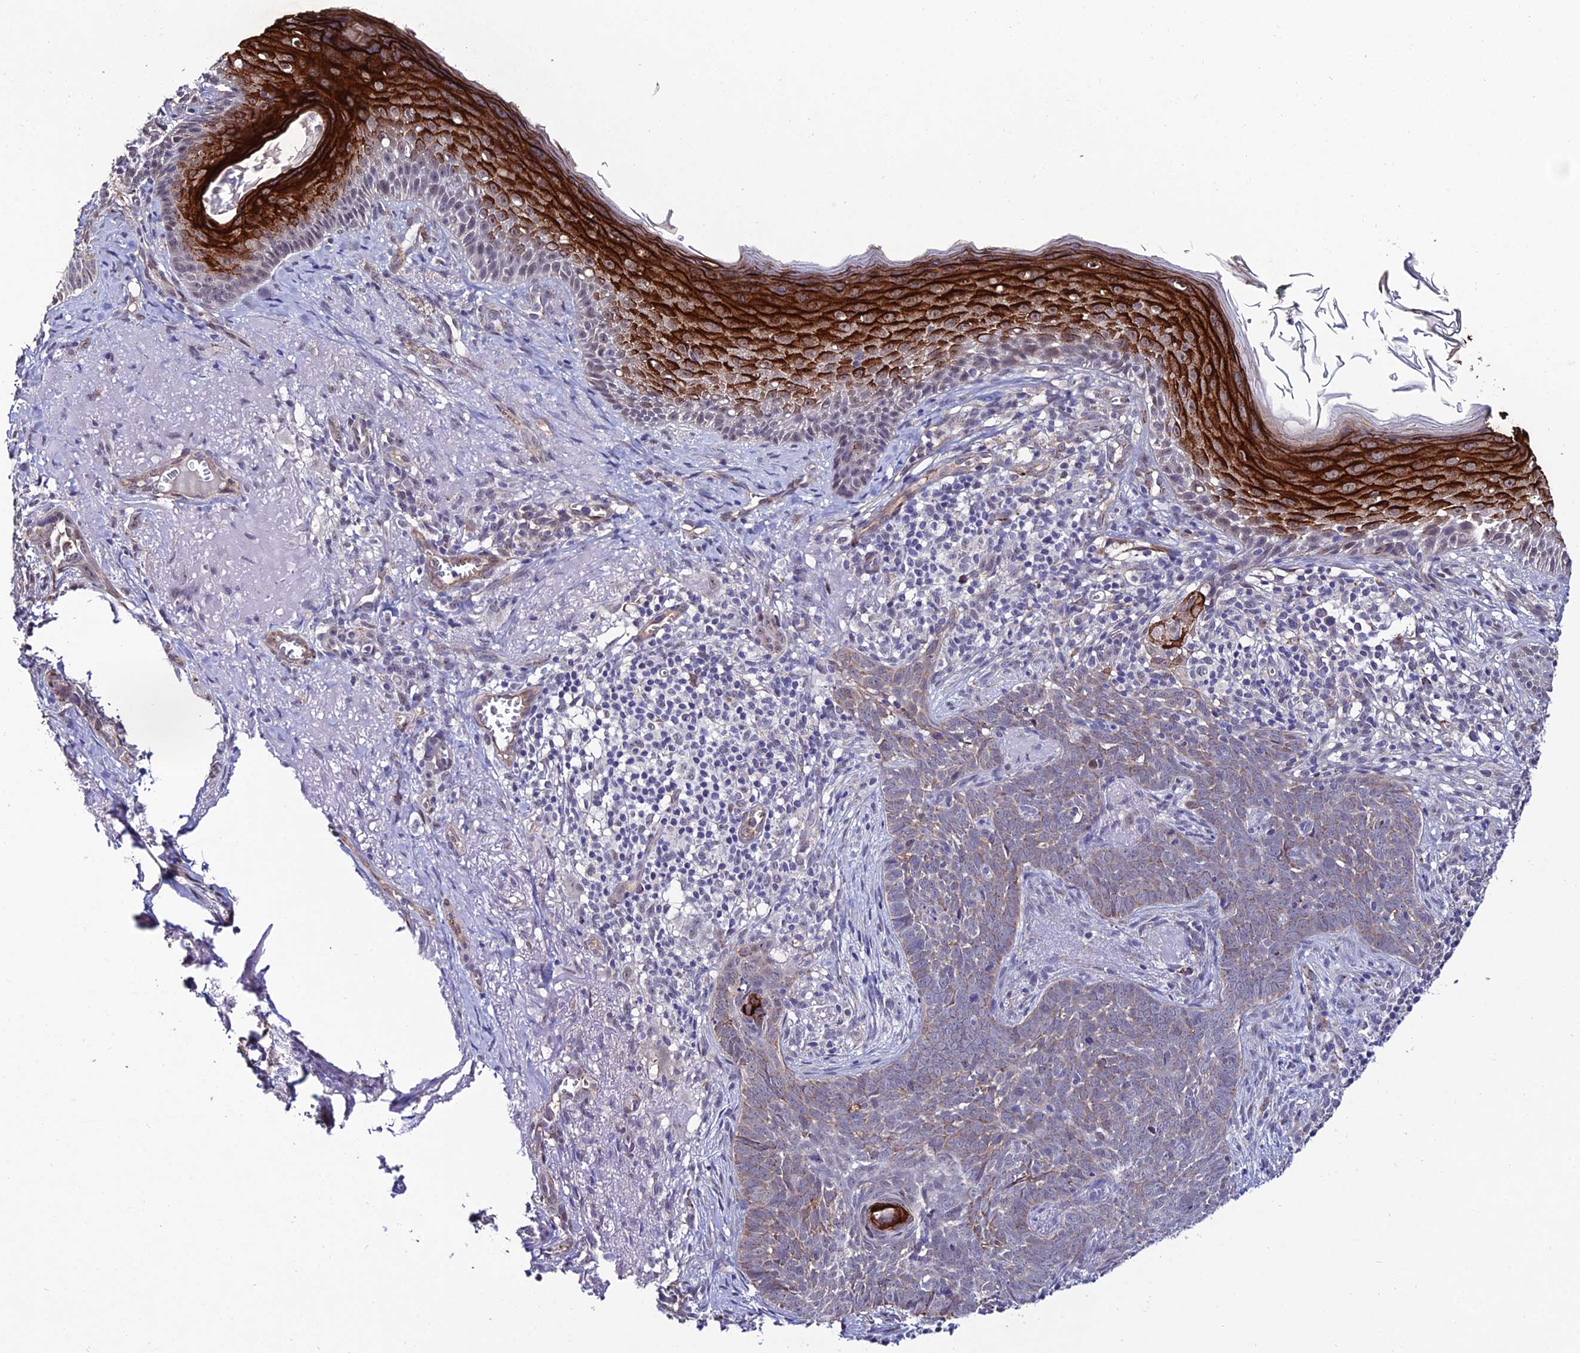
{"staining": {"intensity": "weak", "quantity": "<25%", "location": "cytoplasmic/membranous"}, "tissue": "skin cancer", "cell_type": "Tumor cells", "image_type": "cancer", "snomed": [{"axis": "morphology", "description": "Basal cell carcinoma"}, {"axis": "topography", "description": "Skin"}], "caption": "Immunohistochemistry (IHC) micrograph of neoplastic tissue: basal cell carcinoma (skin) stained with DAB exhibits no significant protein expression in tumor cells.", "gene": "SYT15", "patient": {"sex": "female", "age": 76}}